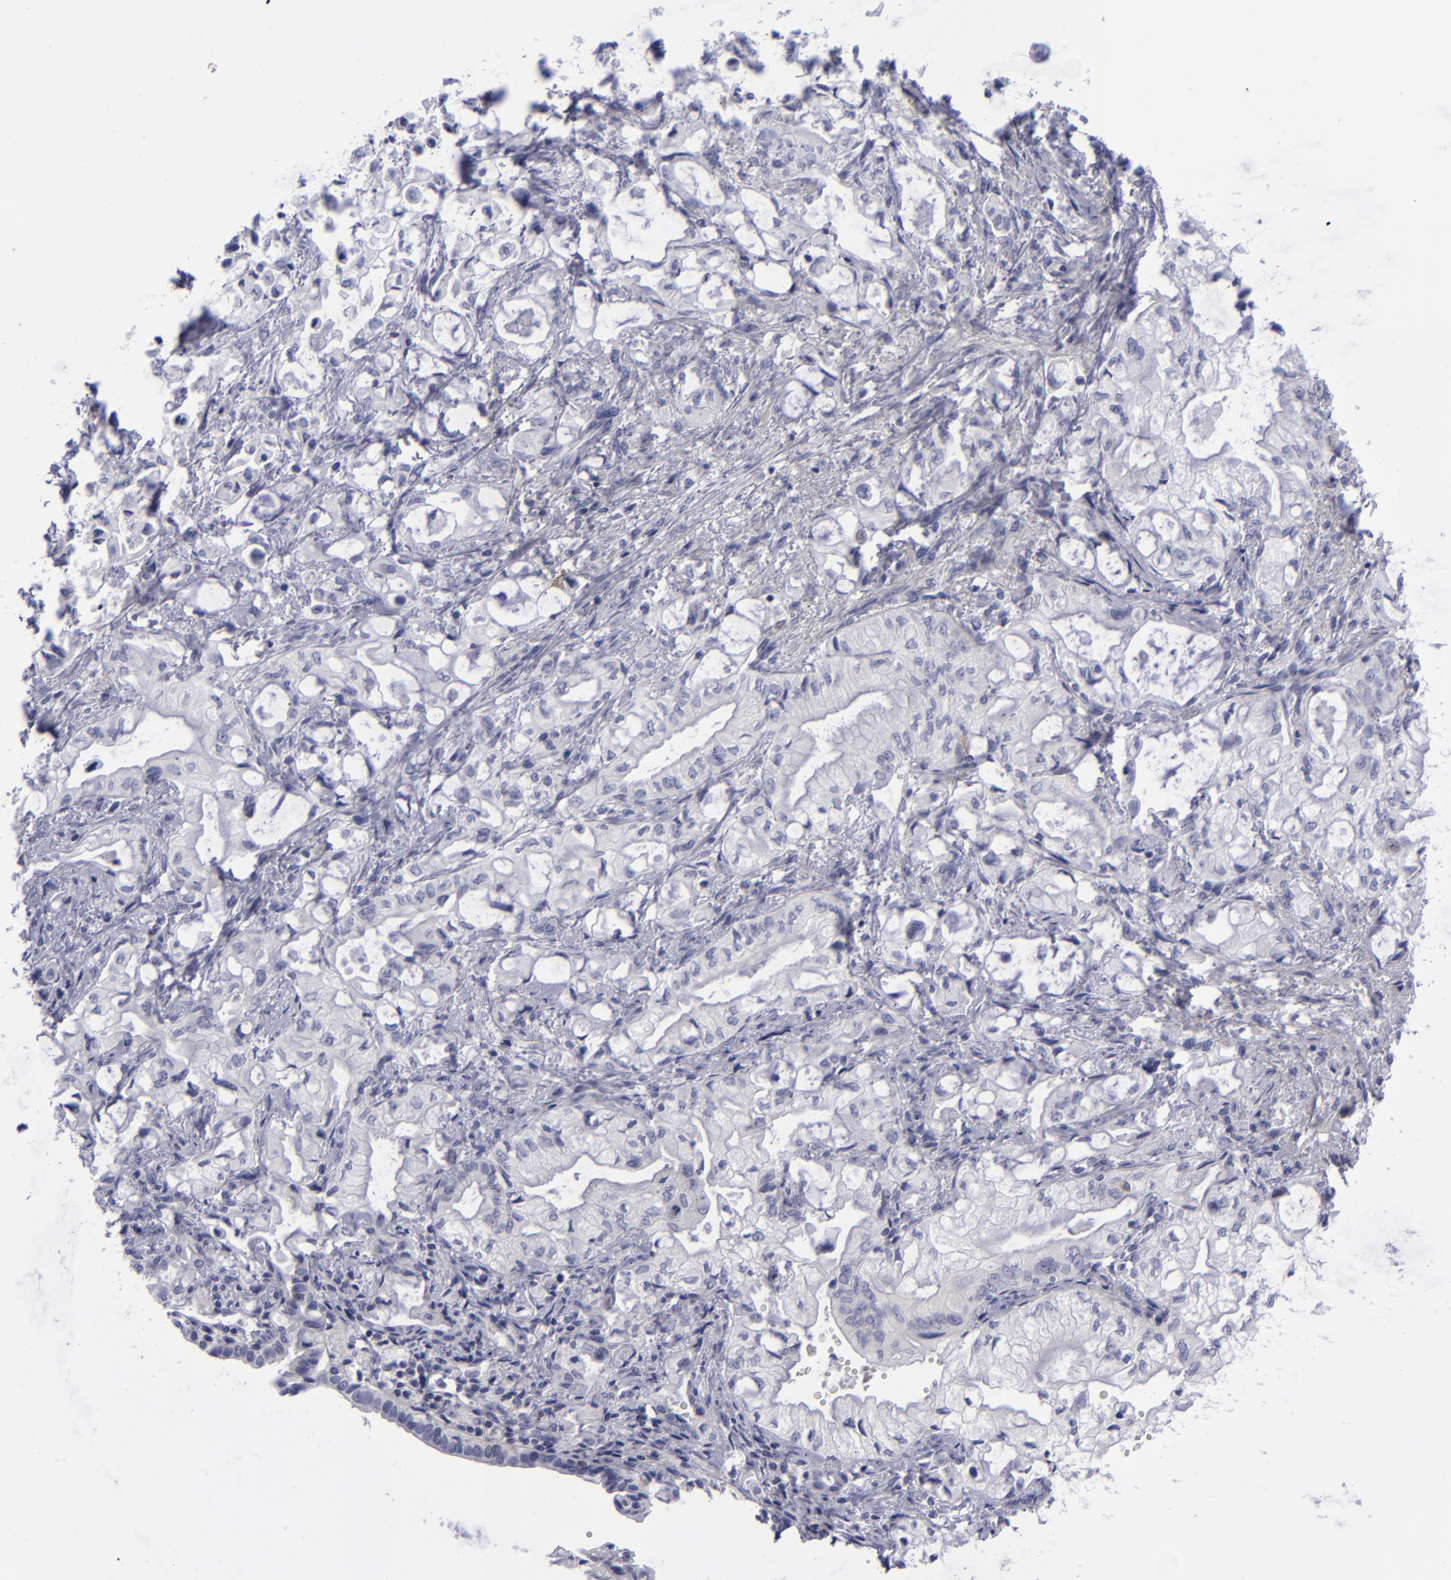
{"staining": {"intensity": "negative", "quantity": "none", "location": "none"}, "tissue": "pancreatic cancer", "cell_type": "Tumor cells", "image_type": "cancer", "snomed": [{"axis": "morphology", "description": "Adenocarcinoma, NOS"}, {"axis": "topography", "description": "Pancreas"}], "caption": "Protein analysis of pancreatic adenocarcinoma shows no significant expression in tumor cells.", "gene": "AURKA", "patient": {"sex": "male", "age": 79}}